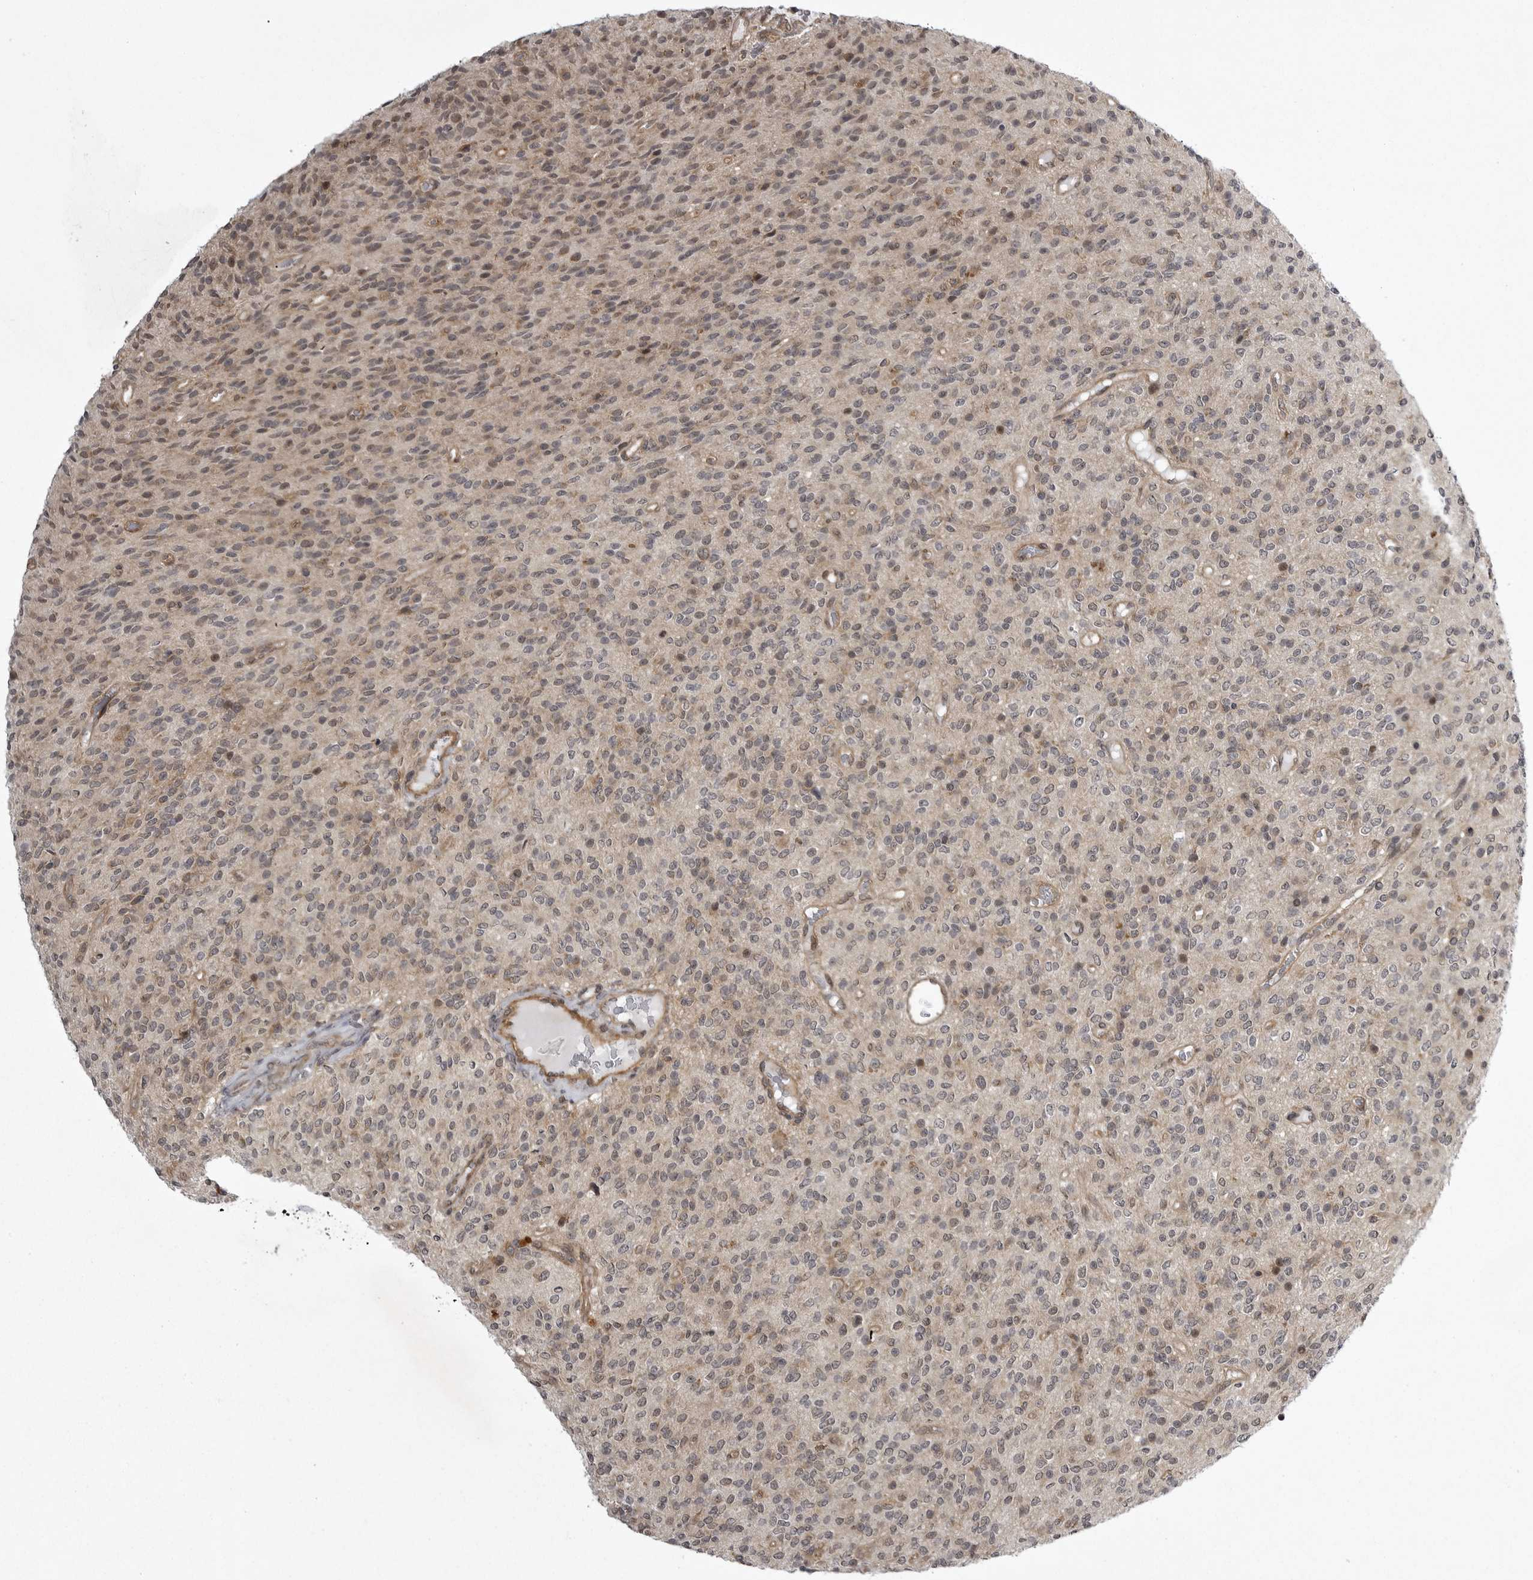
{"staining": {"intensity": "weak", "quantity": "25%-75%", "location": "cytoplasmic/membranous,nuclear"}, "tissue": "glioma", "cell_type": "Tumor cells", "image_type": "cancer", "snomed": [{"axis": "morphology", "description": "Glioma, malignant, High grade"}, {"axis": "topography", "description": "Brain"}], "caption": "IHC of human glioma demonstrates low levels of weak cytoplasmic/membranous and nuclear staining in about 25%-75% of tumor cells.", "gene": "SNX16", "patient": {"sex": "male", "age": 34}}